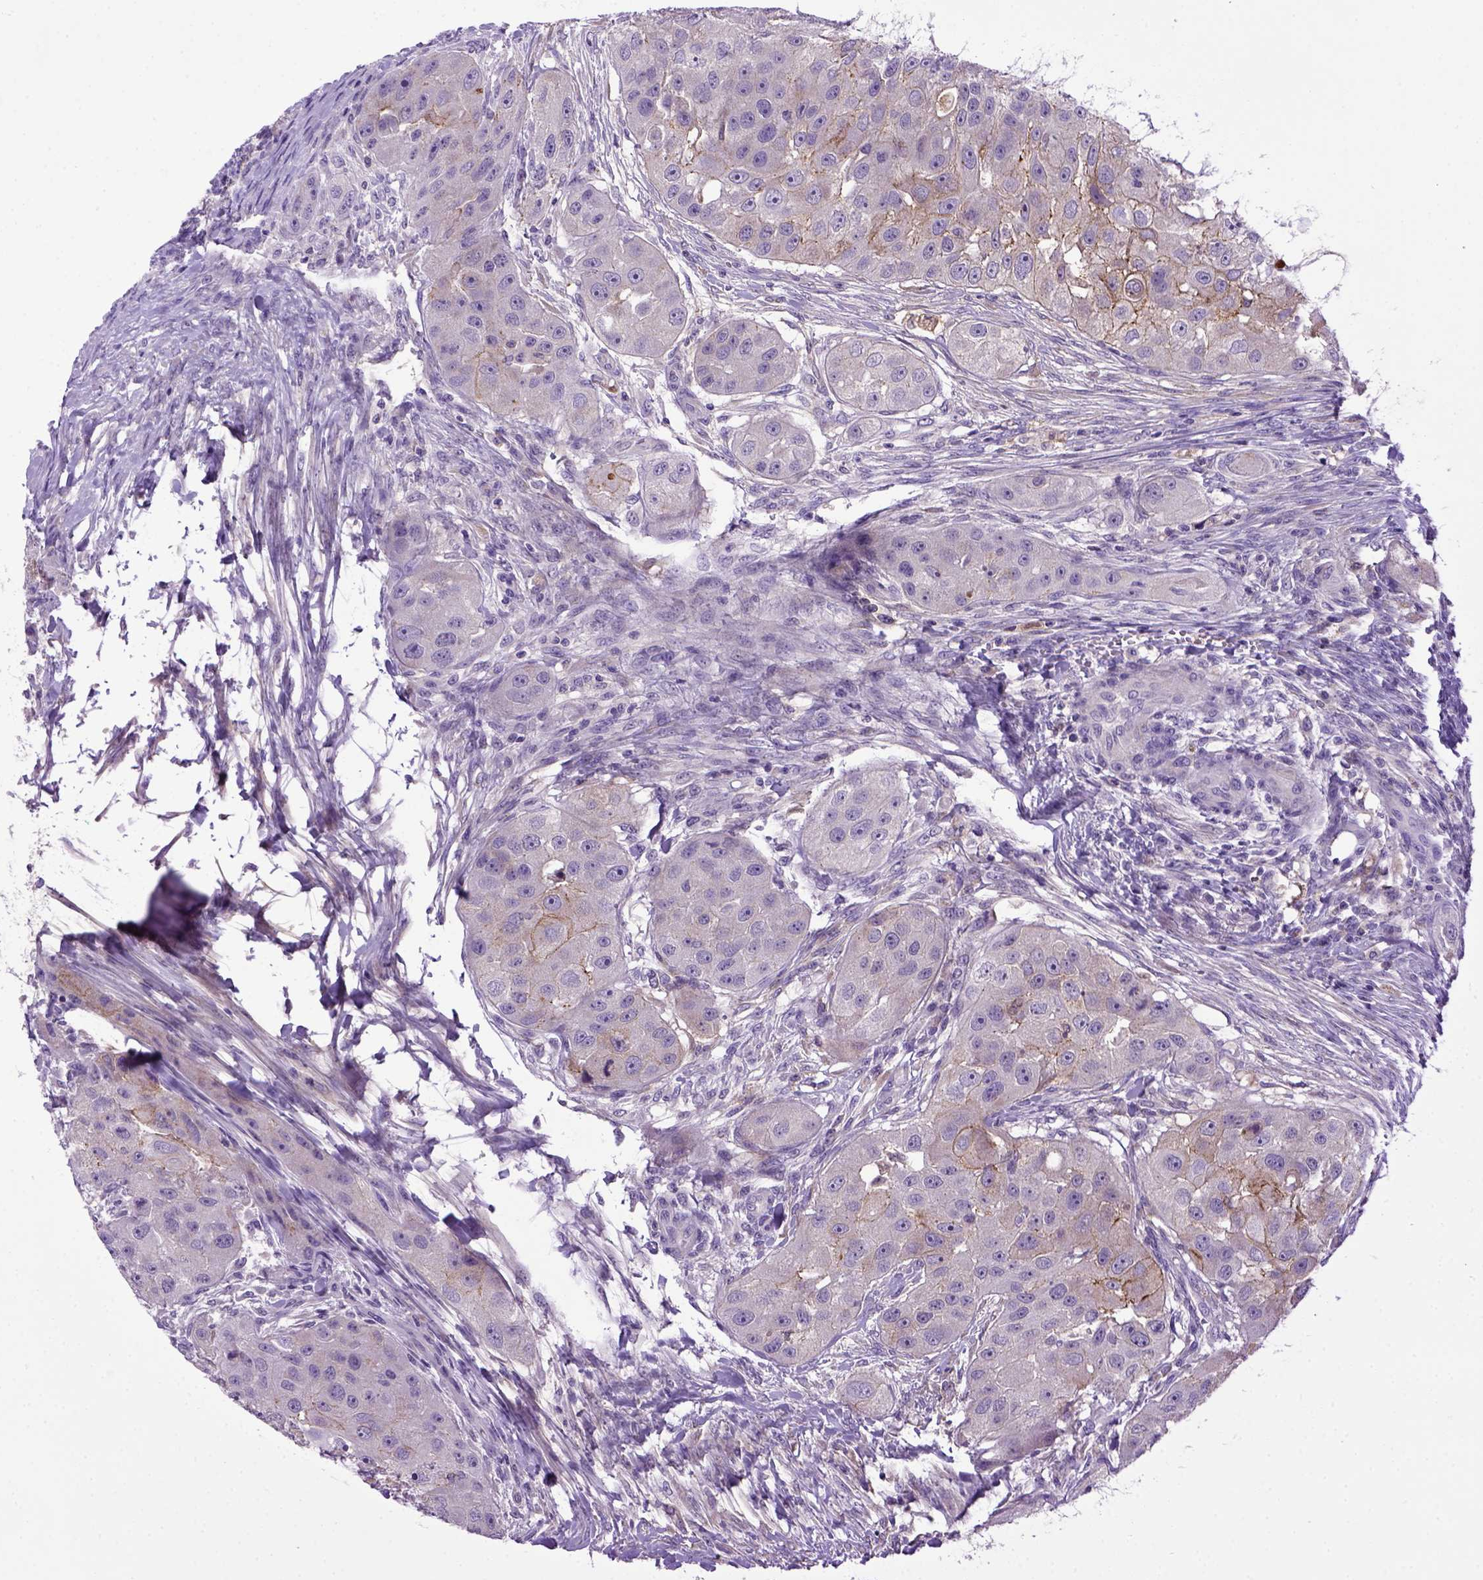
{"staining": {"intensity": "moderate", "quantity": "<25%", "location": "cytoplasmic/membranous"}, "tissue": "head and neck cancer", "cell_type": "Tumor cells", "image_type": "cancer", "snomed": [{"axis": "morphology", "description": "Squamous cell carcinoma, NOS"}, {"axis": "topography", "description": "Head-Neck"}], "caption": "Head and neck squamous cell carcinoma stained with a brown dye exhibits moderate cytoplasmic/membranous positive positivity in about <25% of tumor cells.", "gene": "CDH1", "patient": {"sex": "male", "age": 51}}